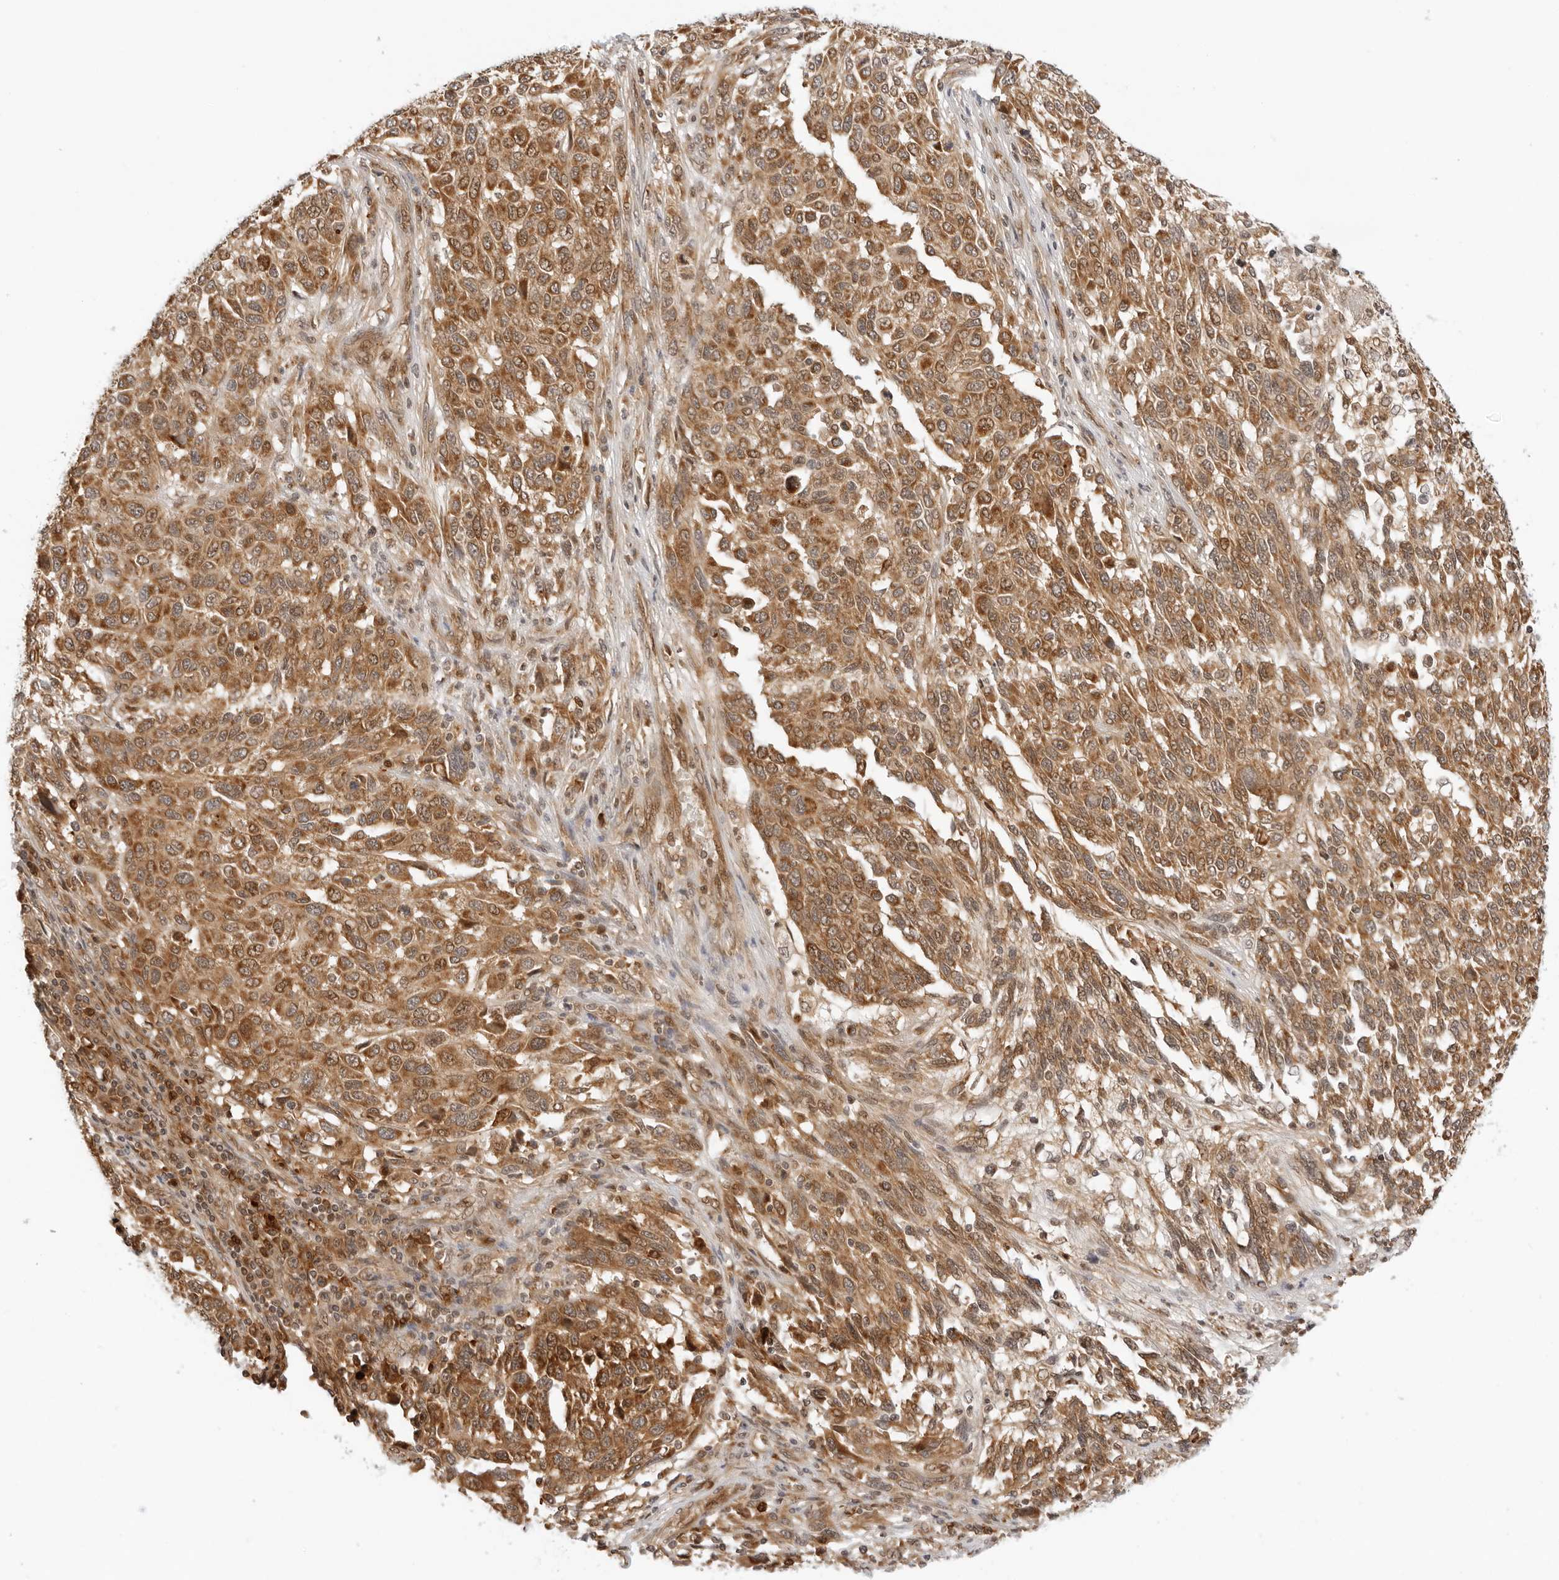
{"staining": {"intensity": "moderate", "quantity": ">75%", "location": "cytoplasmic/membranous,nuclear"}, "tissue": "melanoma", "cell_type": "Tumor cells", "image_type": "cancer", "snomed": [{"axis": "morphology", "description": "Malignant melanoma, Metastatic site"}, {"axis": "topography", "description": "Lymph node"}], "caption": "Approximately >75% of tumor cells in human melanoma reveal moderate cytoplasmic/membranous and nuclear protein staining as visualized by brown immunohistochemical staining.", "gene": "RC3H1", "patient": {"sex": "male", "age": 61}}